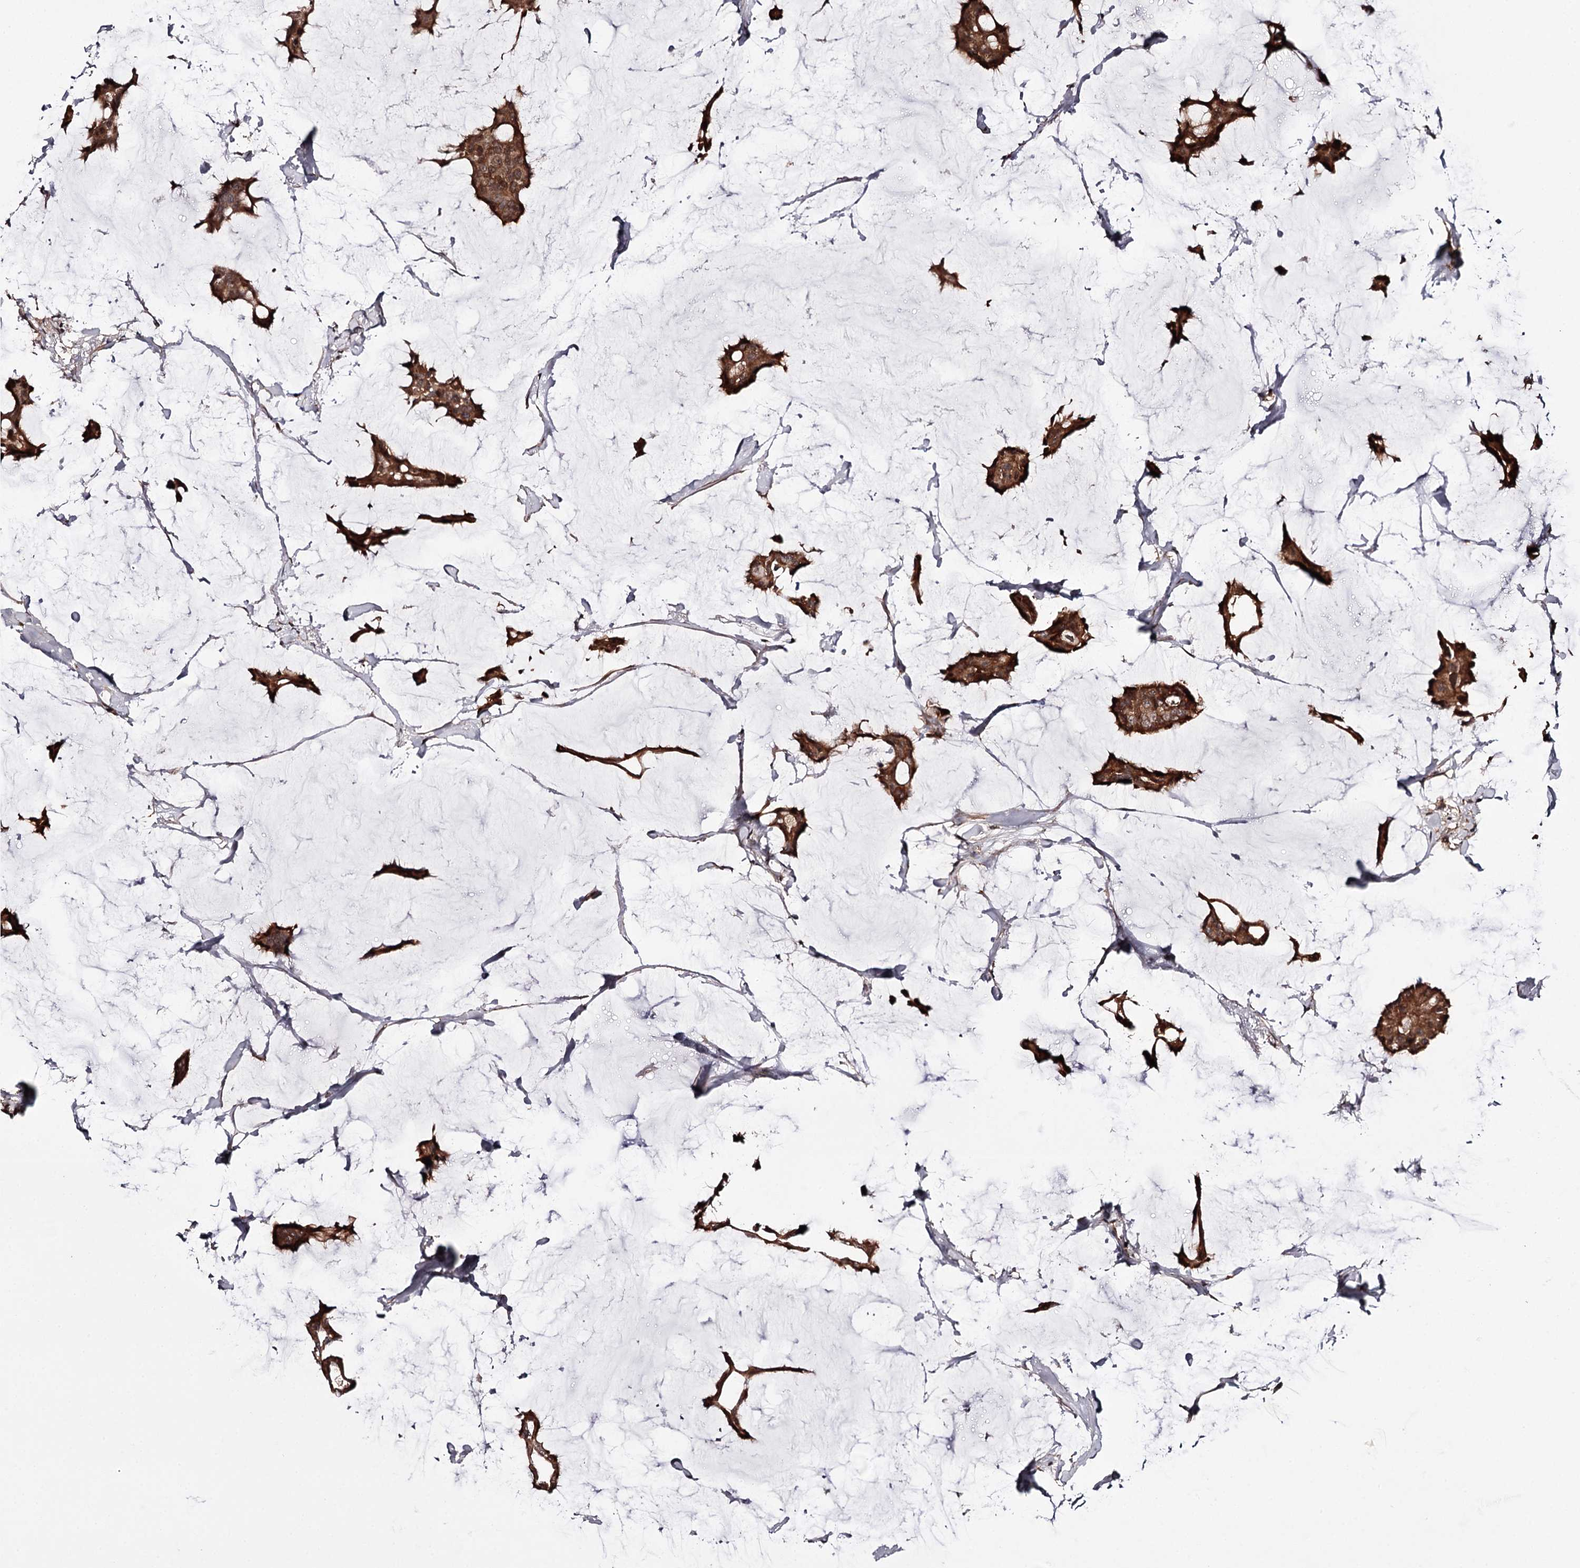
{"staining": {"intensity": "moderate", "quantity": ">75%", "location": "cytoplasmic/membranous,nuclear"}, "tissue": "breast cancer", "cell_type": "Tumor cells", "image_type": "cancer", "snomed": [{"axis": "morphology", "description": "Duct carcinoma"}, {"axis": "topography", "description": "Breast"}], "caption": "Immunohistochemical staining of human intraductal carcinoma (breast) displays medium levels of moderate cytoplasmic/membranous and nuclear positivity in approximately >75% of tumor cells.", "gene": "TTC33", "patient": {"sex": "female", "age": 93}}